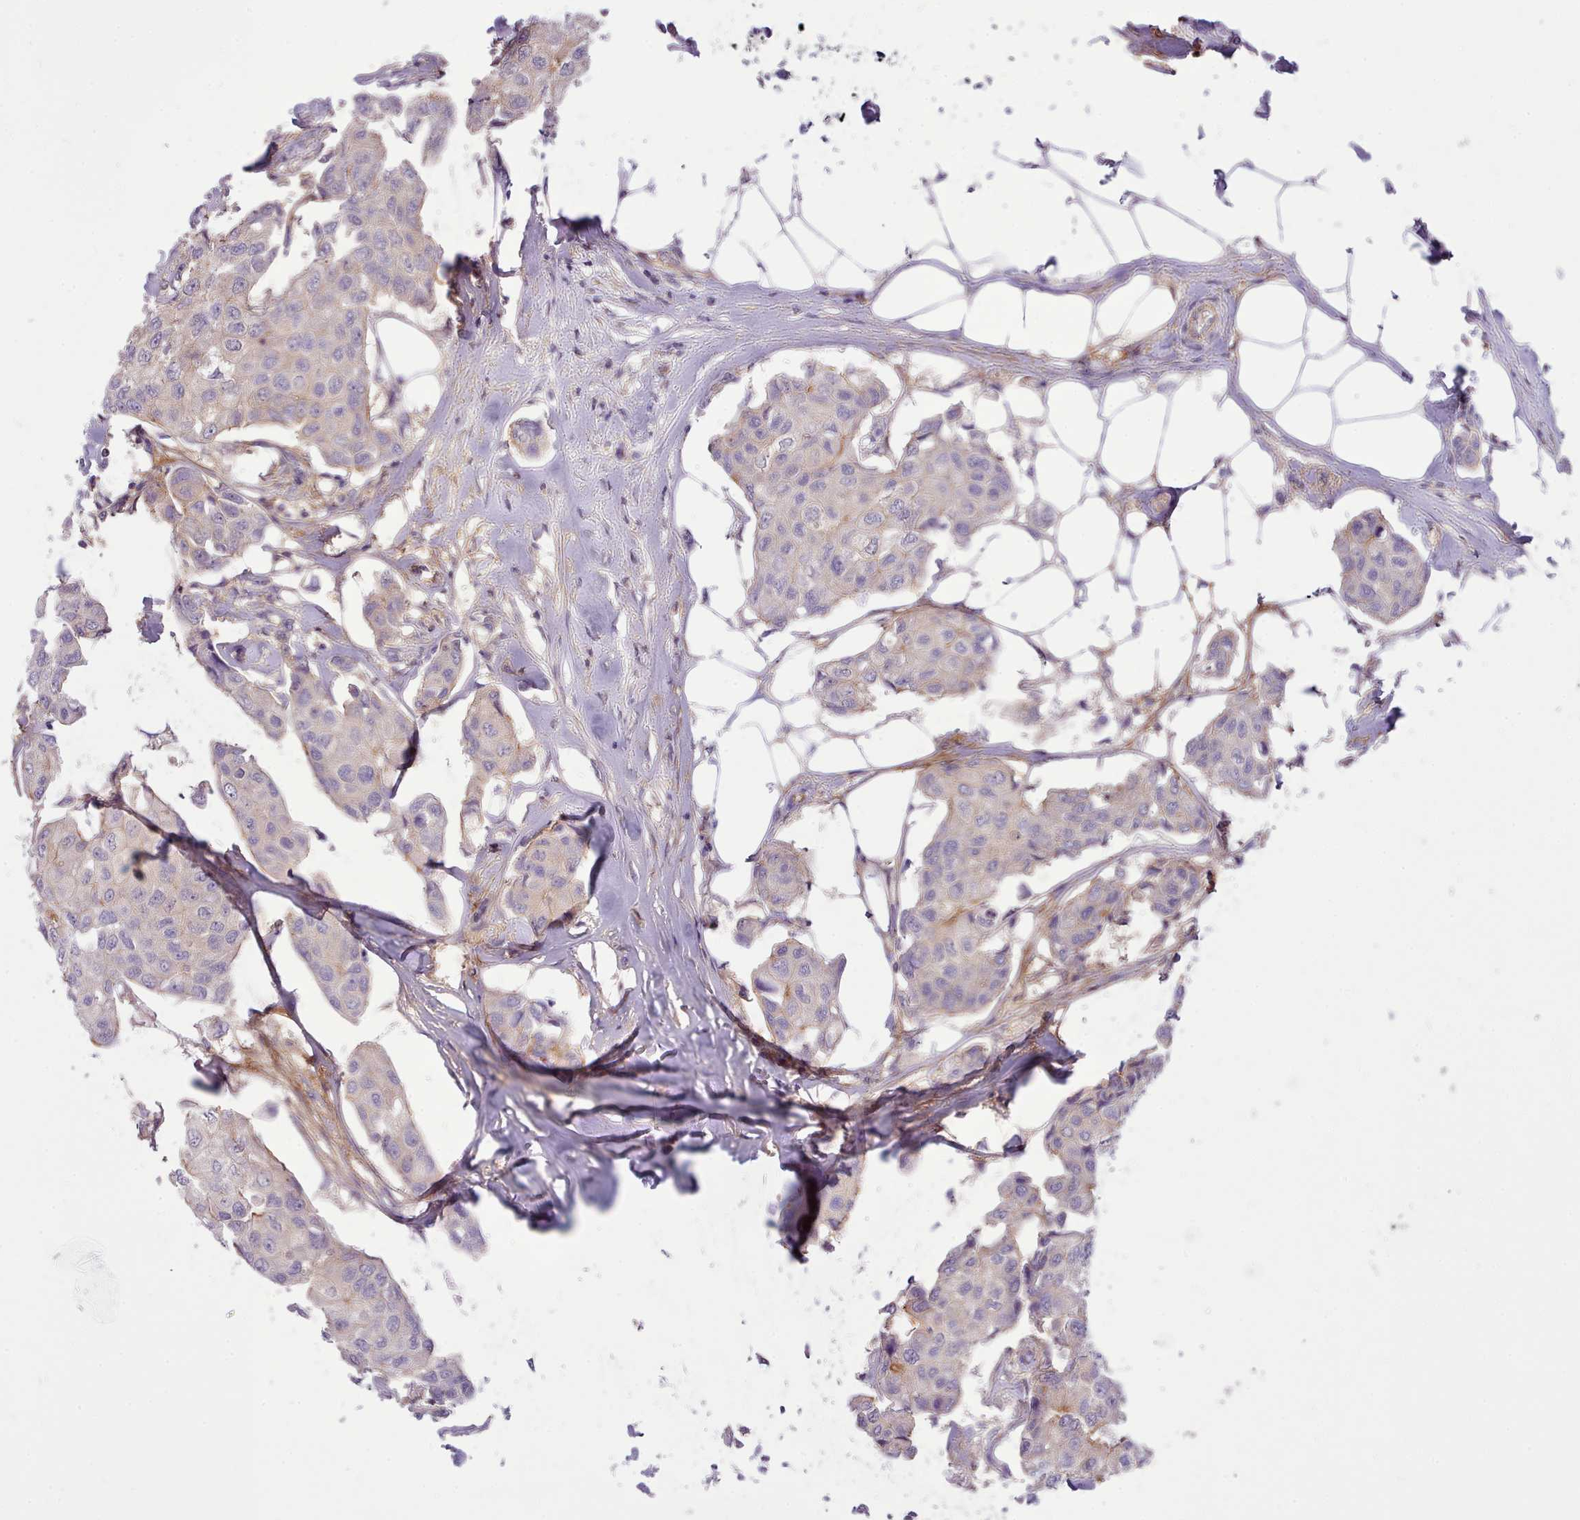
{"staining": {"intensity": "weak", "quantity": "<25%", "location": "cytoplasmic/membranous"}, "tissue": "breast cancer", "cell_type": "Tumor cells", "image_type": "cancer", "snomed": [{"axis": "morphology", "description": "Duct carcinoma"}, {"axis": "topography", "description": "Breast"}, {"axis": "topography", "description": "Lymph node"}], "caption": "Immunohistochemistry of breast cancer demonstrates no staining in tumor cells.", "gene": "CYP2A13", "patient": {"sex": "female", "age": 80}}